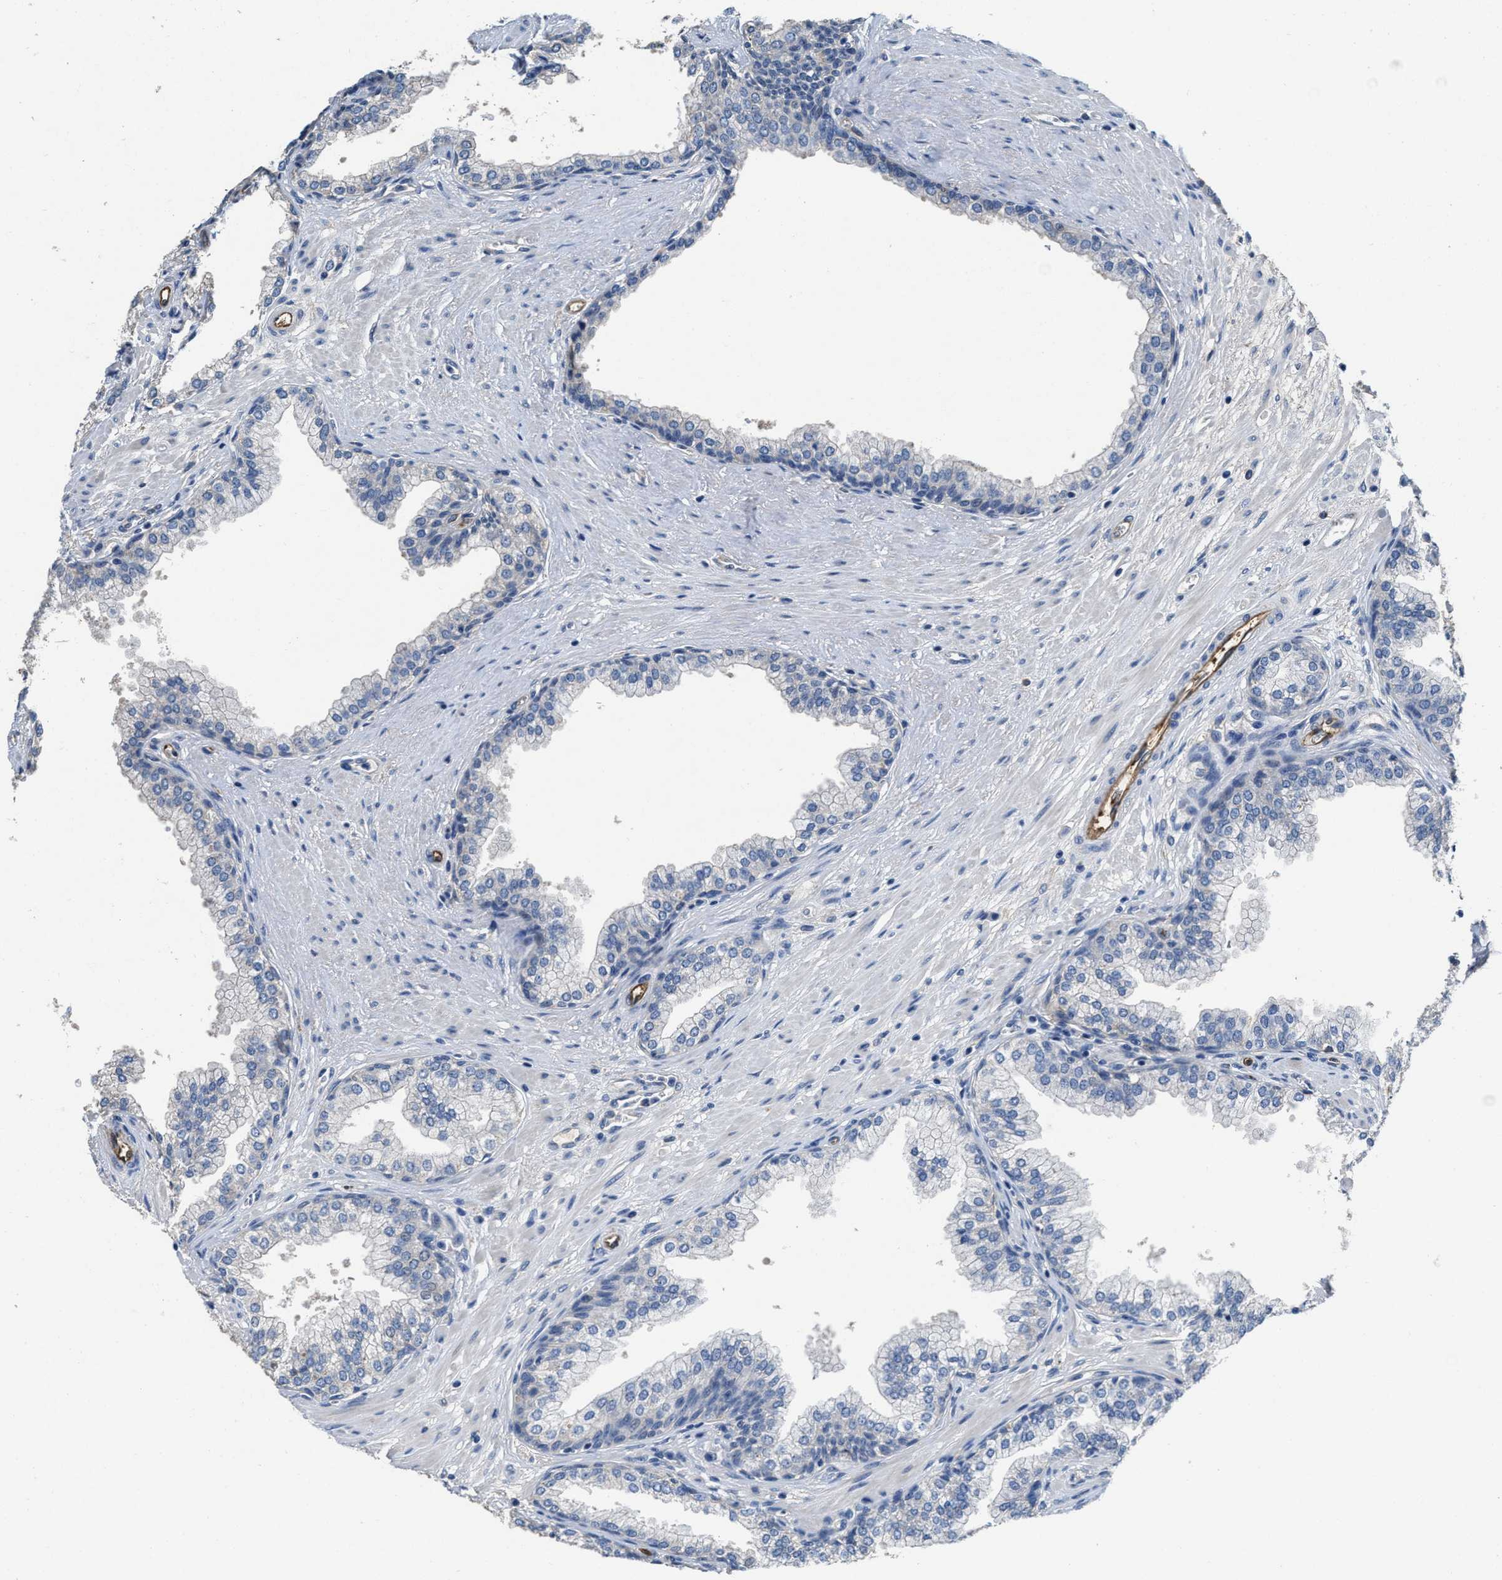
{"staining": {"intensity": "negative", "quantity": "none", "location": "none"}, "tissue": "prostate", "cell_type": "Glandular cells", "image_type": "normal", "snomed": [{"axis": "morphology", "description": "Normal tissue, NOS"}, {"axis": "morphology", "description": "Urothelial carcinoma, Low grade"}, {"axis": "topography", "description": "Urinary bladder"}, {"axis": "topography", "description": "Prostate"}], "caption": "The micrograph displays no staining of glandular cells in benign prostate.", "gene": "PEG10", "patient": {"sex": "male", "age": 60}}